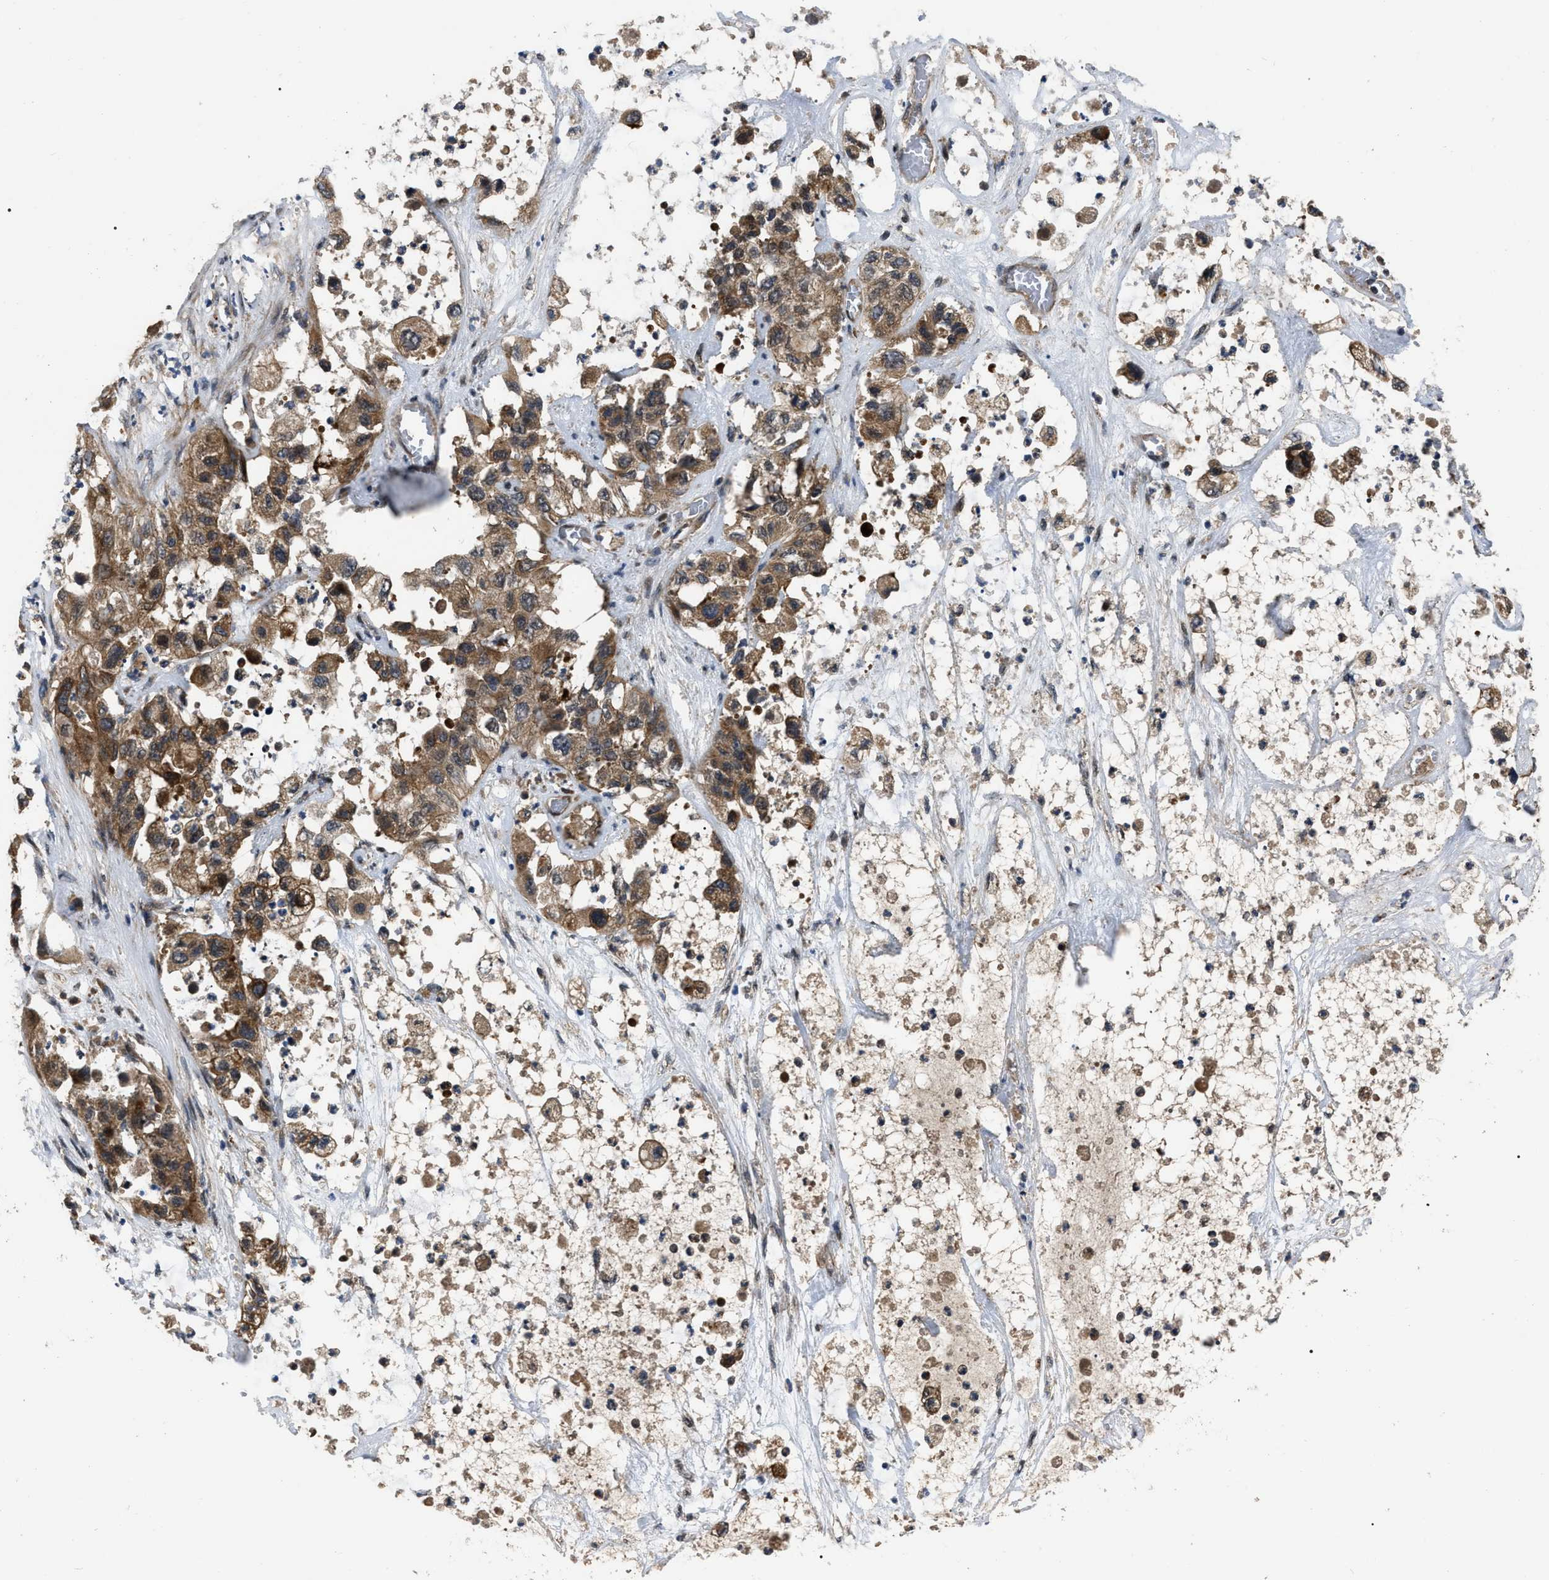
{"staining": {"intensity": "moderate", "quantity": ">75%", "location": "cytoplasmic/membranous"}, "tissue": "pancreatic cancer", "cell_type": "Tumor cells", "image_type": "cancer", "snomed": [{"axis": "morphology", "description": "Adenocarcinoma, NOS"}, {"axis": "topography", "description": "Pancreas"}], "caption": "An immunohistochemistry (IHC) image of tumor tissue is shown. Protein staining in brown highlights moderate cytoplasmic/membranous positivity in pancreatic adenocarcinoma within tumor cells.", "gene": "PPWD1", "patient": {"sex": "female", "age": 78}}